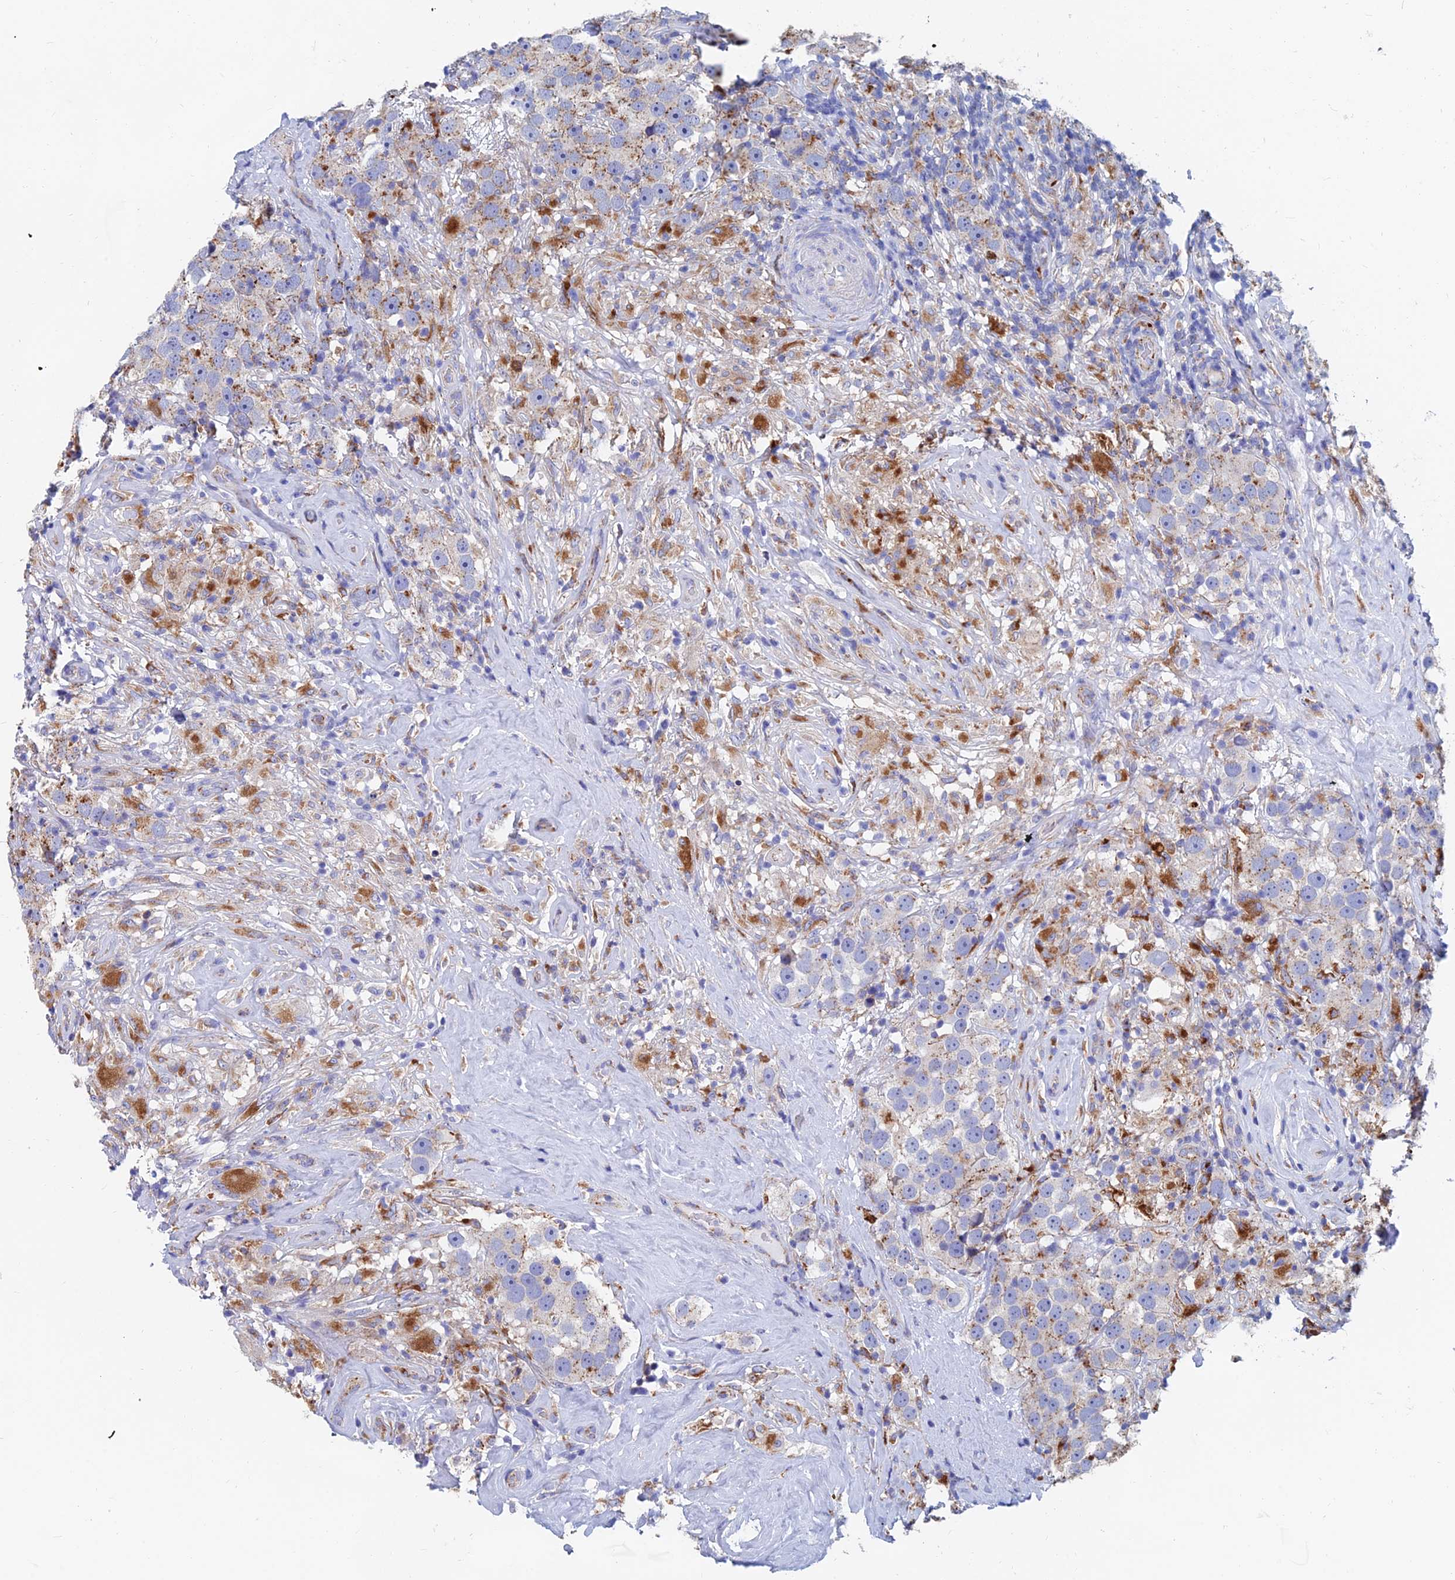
{"staining": {"intensity": "moderate", "quantity": ">75%", "location": "cytoplasmic/membranous"}, "tissue": "testis cancer", "cell_type": "Tumor cells", "image_type": "cancer", "snomed": [{"axis": "morphology", "description": "Seminoma, NOS"}, {"axis": "topography", "description": "Testis"}], "caption": "IHC staining of testis cancer, which exhibits medium levels of moderate cytoplasmic/membranous staining in about >75% of tumor cells indicating moderate cytoplasmic/membranous protein positivity. The staining was performed using DAB (3,3'-diaminobenzidine) (brown) for protein detection and nuclei were counterstained in hematoxylin (blue).", "gene": "SPNS1", "patient": {"sex": "male", "age": 49}}